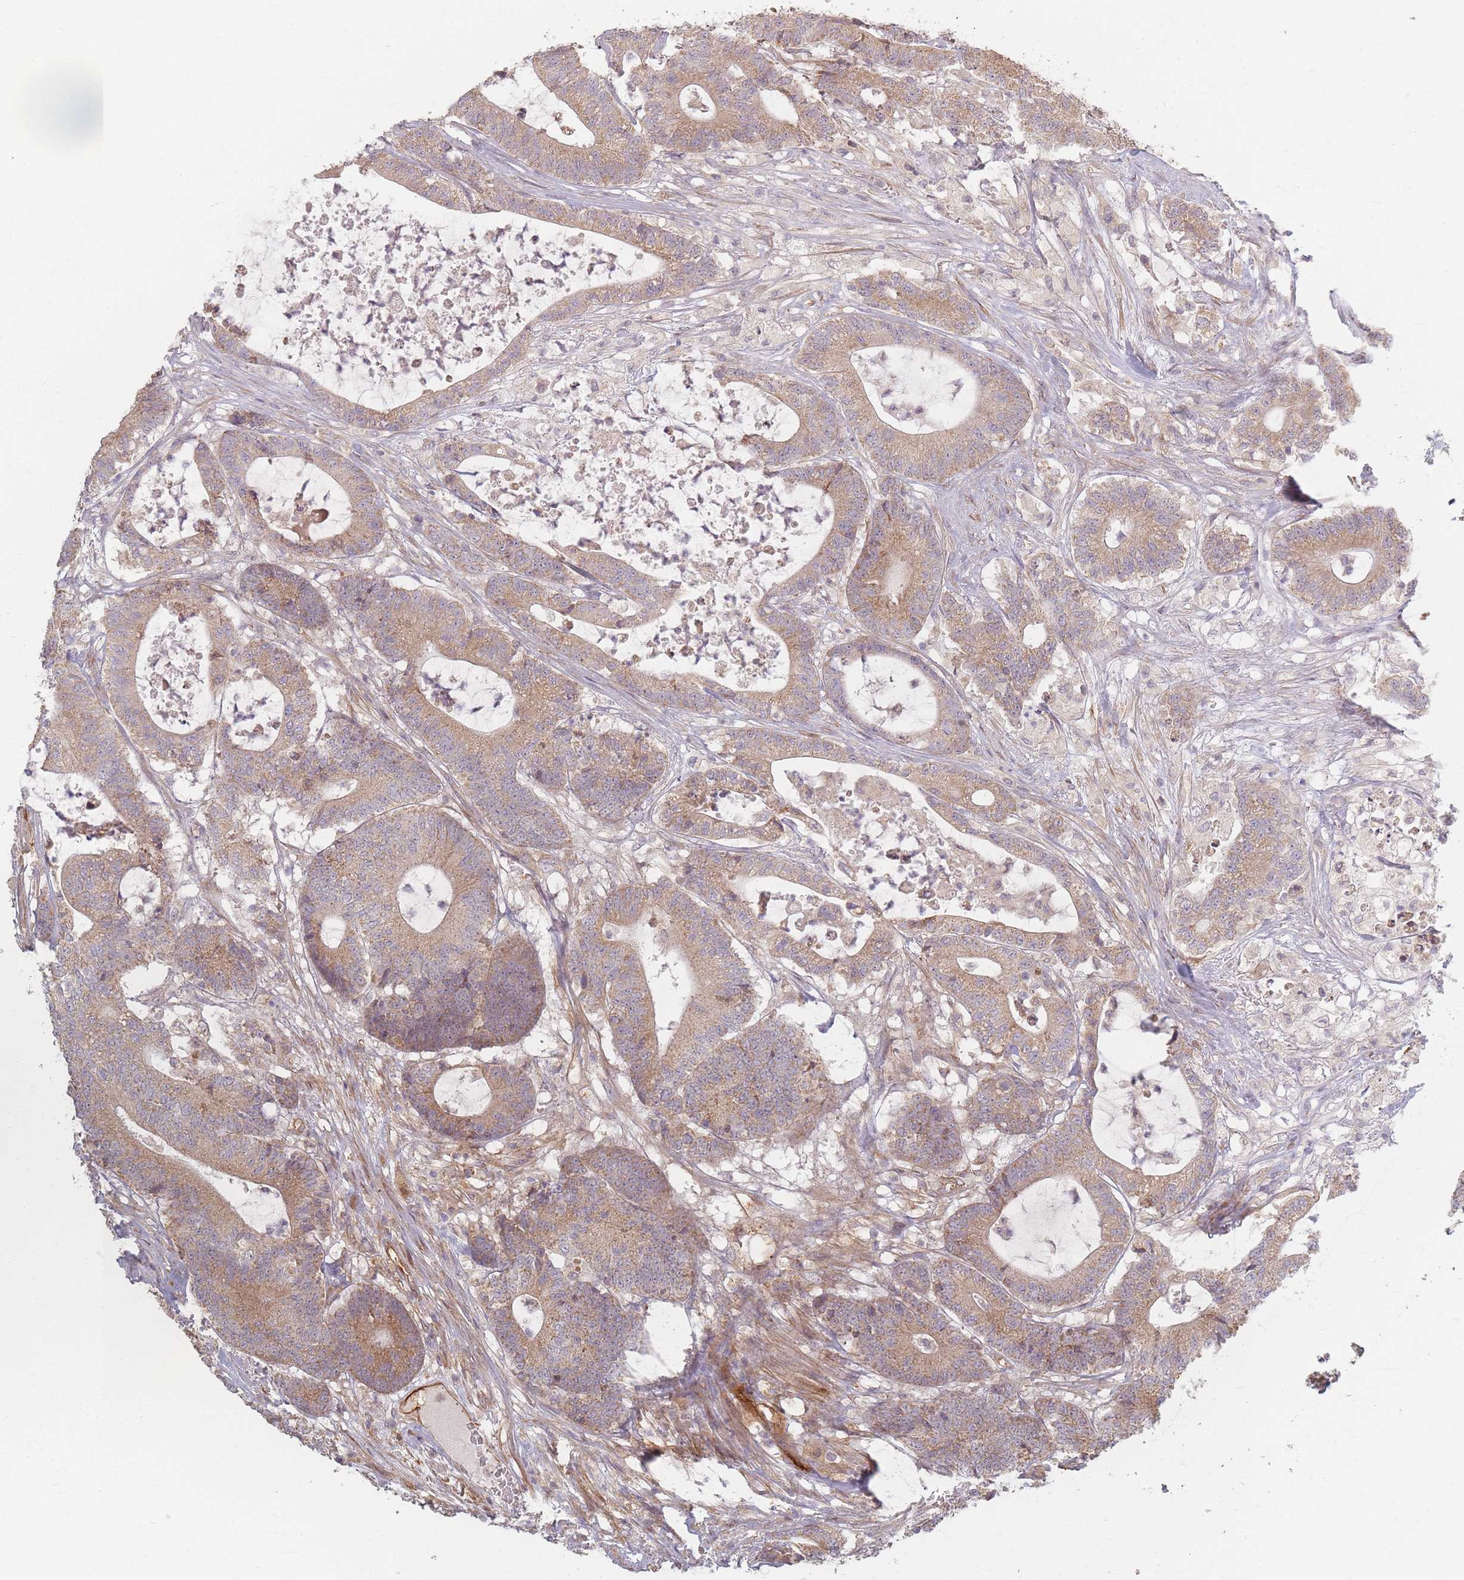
{"staining": {"intensity": "moderate", "quantity": "25%-75%", "location": "cytoplasmic/membranous"}, "tissue": "colorectal cancer", "cell_type": "Tumor cells", "image_type": "cancer", "snomed": [{"axis": "morphology", "description": "Adenocarcinoma, NOS"}, {"axis": "topography", "description": "Colon"}], "caption": "DAB immunohistochemical staining of colorectal adenocarcinoma exhibits moderate cytoplasmic/membranous protein expression in about 25%-75% of tumor cells.", "gene": "MRPS6", "patient": {"sex": "female", "age": 84}}